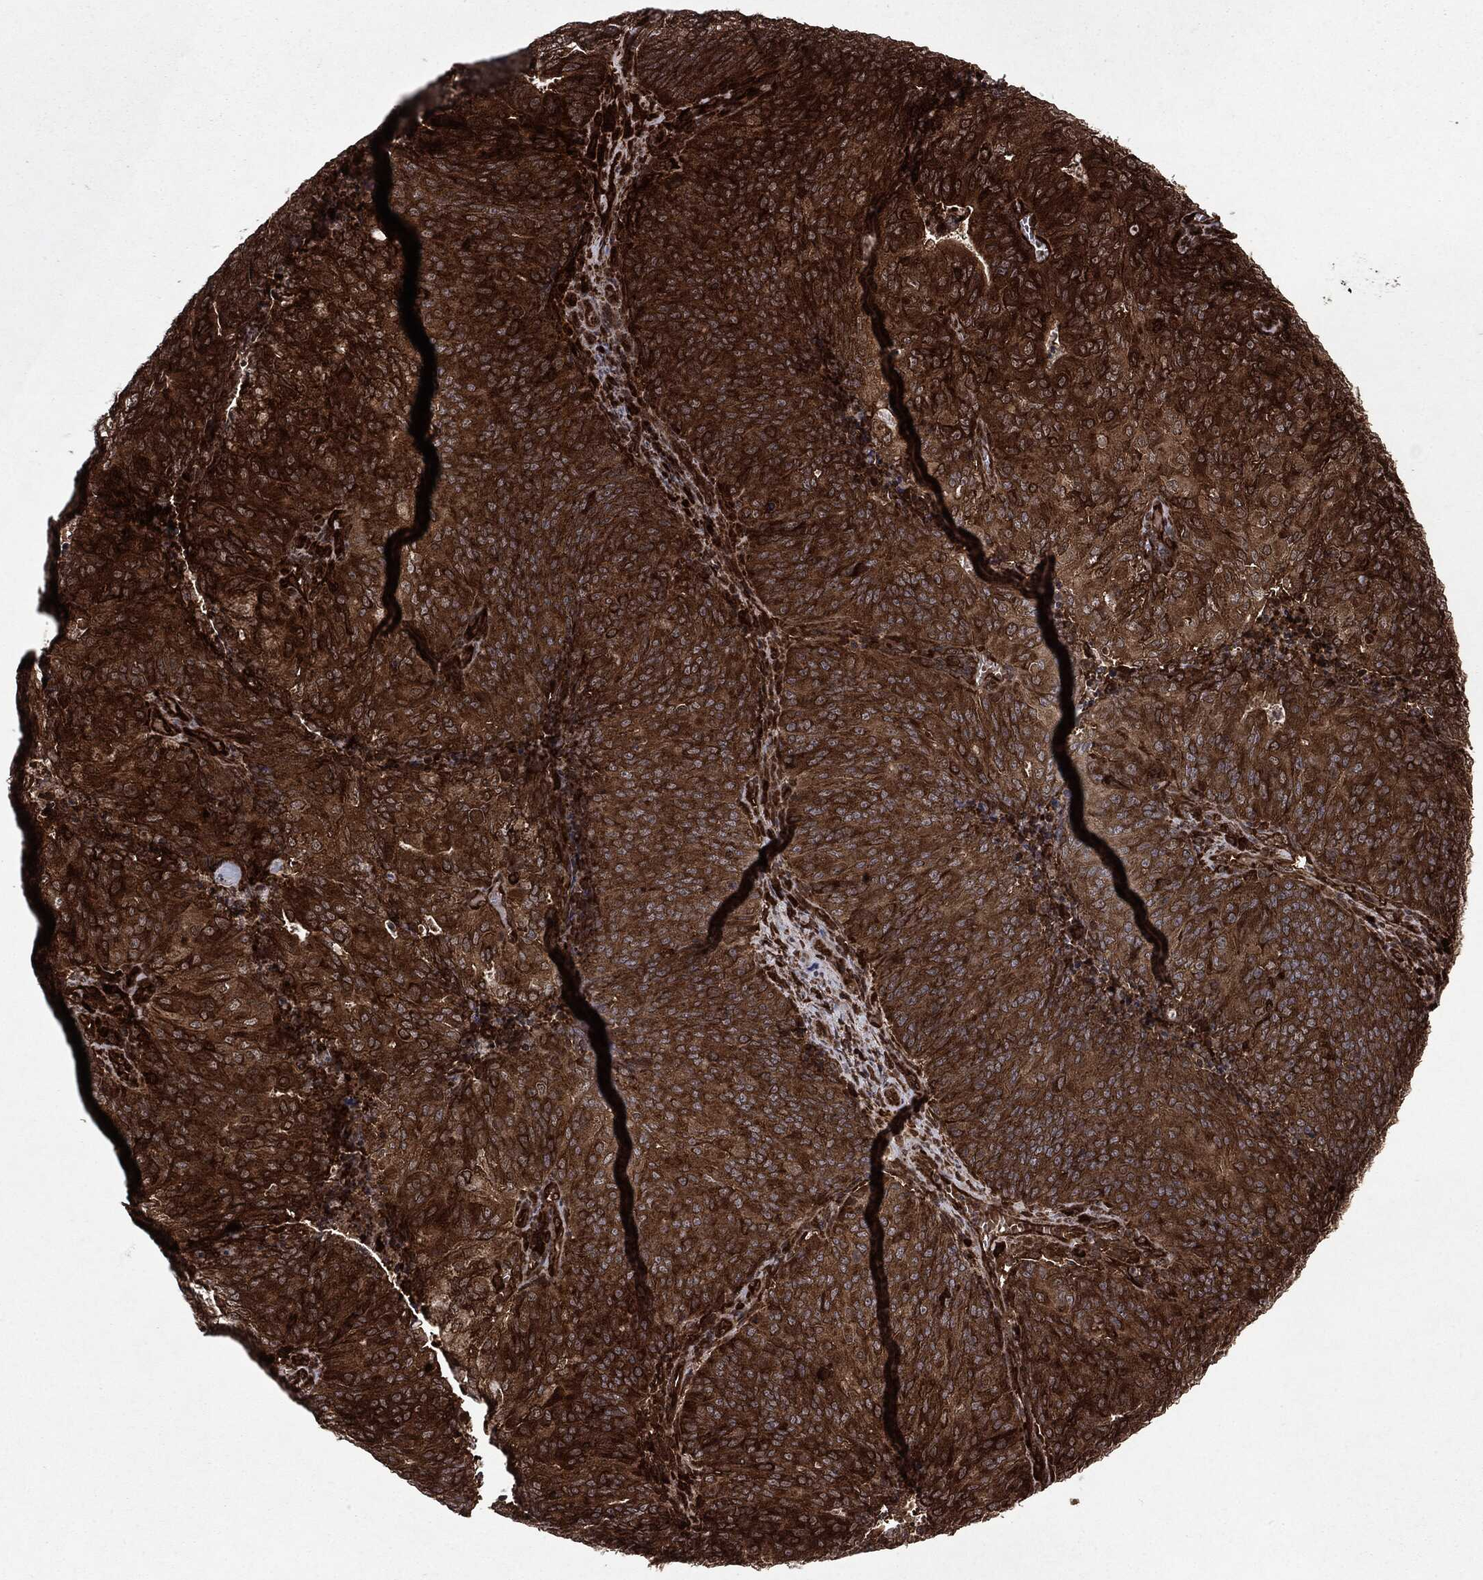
{"staining": {"intensity": "strong", "quantity": ">75%", "location": "cytoplasmic/membranous"}, "tissue": "endometrial cancer", "cell_type": "Tumor cells", "image_type": "cancer", "snomed": [{"axis": "morphology", "description": "Adenocarcinoma, NOS"}, {"axis": "topography", "description": "Endometrium"}], "caption": "Endometrial cancer (adenocarcinoma) stained for a protein (brown) shows strong cytoplasmic/membranous positive staining in approximately >75% of tumor cells.", "gene": "OTUB1", "patient": {"sex": "female", "age": 82}}